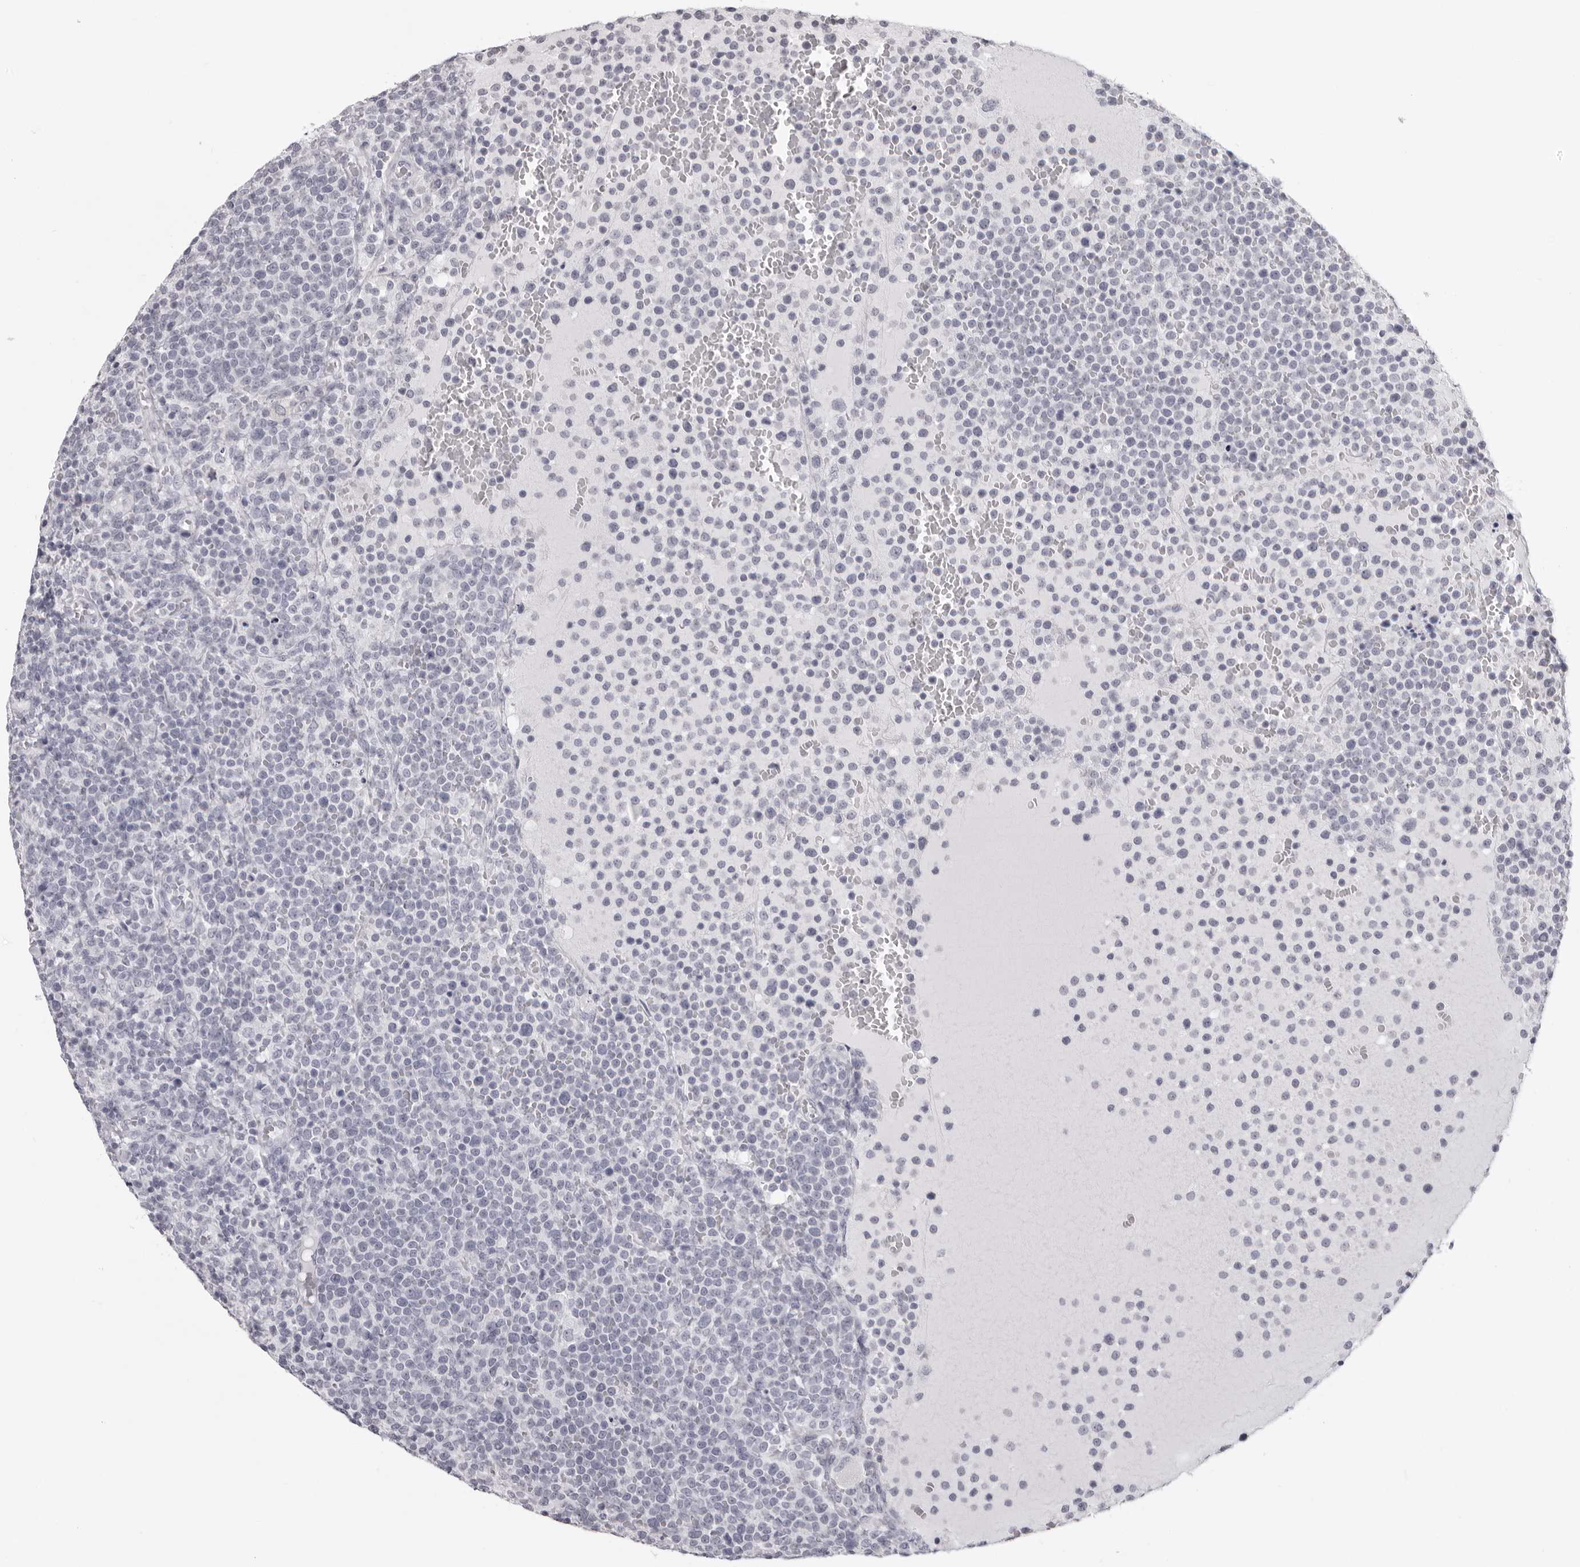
{"staining": {"intensity": "negative", "quantity": "none", "location": "none"}, "tissue": "lymphoma", "cell_type": "Tumor cells", "image_type": "cancer", "snomed": [{"axis": "morphology", "description": "Malignant lymphoma, non-Hodgkin's type, High grade"}, {"axis": "topography", "description": "Lymph node"}], "caption": "Immunohistochemistry (IHC) of human high-grade malignant lymphoma, non-Hodgkin's type reveals no staining in tumor cells.", "gene": "DNALI1", "patient": {"sex": "male", "age": 61}}